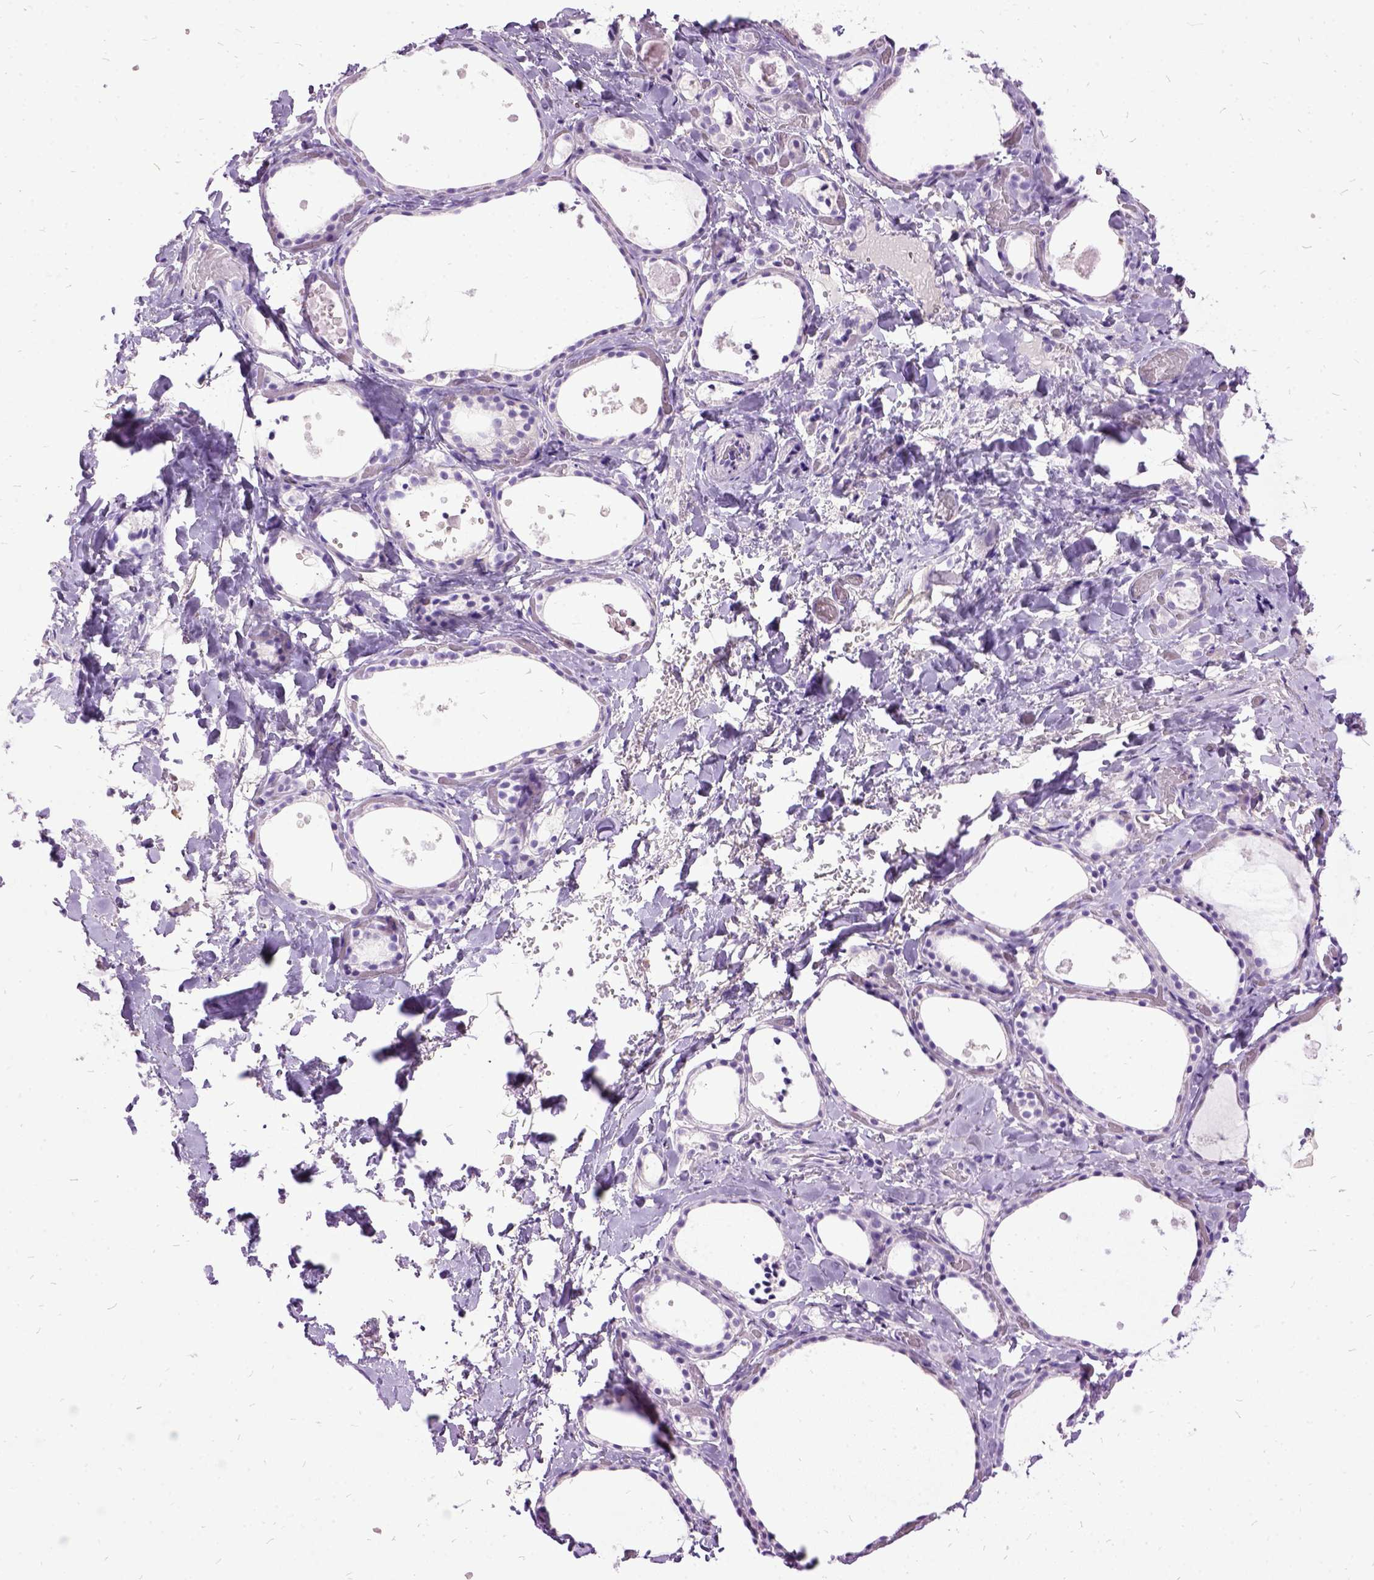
{"staining": {"intensity": "negative", "quantity": "none", "location": "none"}, "tissue": "thyroid gland", "cell_type": "Glandular cells", "image_type": "normal", "snomed": [{"axis": "morphology", "description": "Normal tissue, NOS"}, {"axis": "topography", "description": "Thyroid gland"}], "caption": "High magnification brightfield microscopy of normal thyroid gland stained with DAB (3,3'-diaminobenzidine) (brown) and counterstained with hematoxylin (blue): glandular cells show no significant expression. (DAB (3,3'-diaminobenzidine) immunohistochemistry (IHC) visualized using brightfield microscopy, high magnification).", "gene": "MME", "patient": {"sex": "female", "age": 56}}